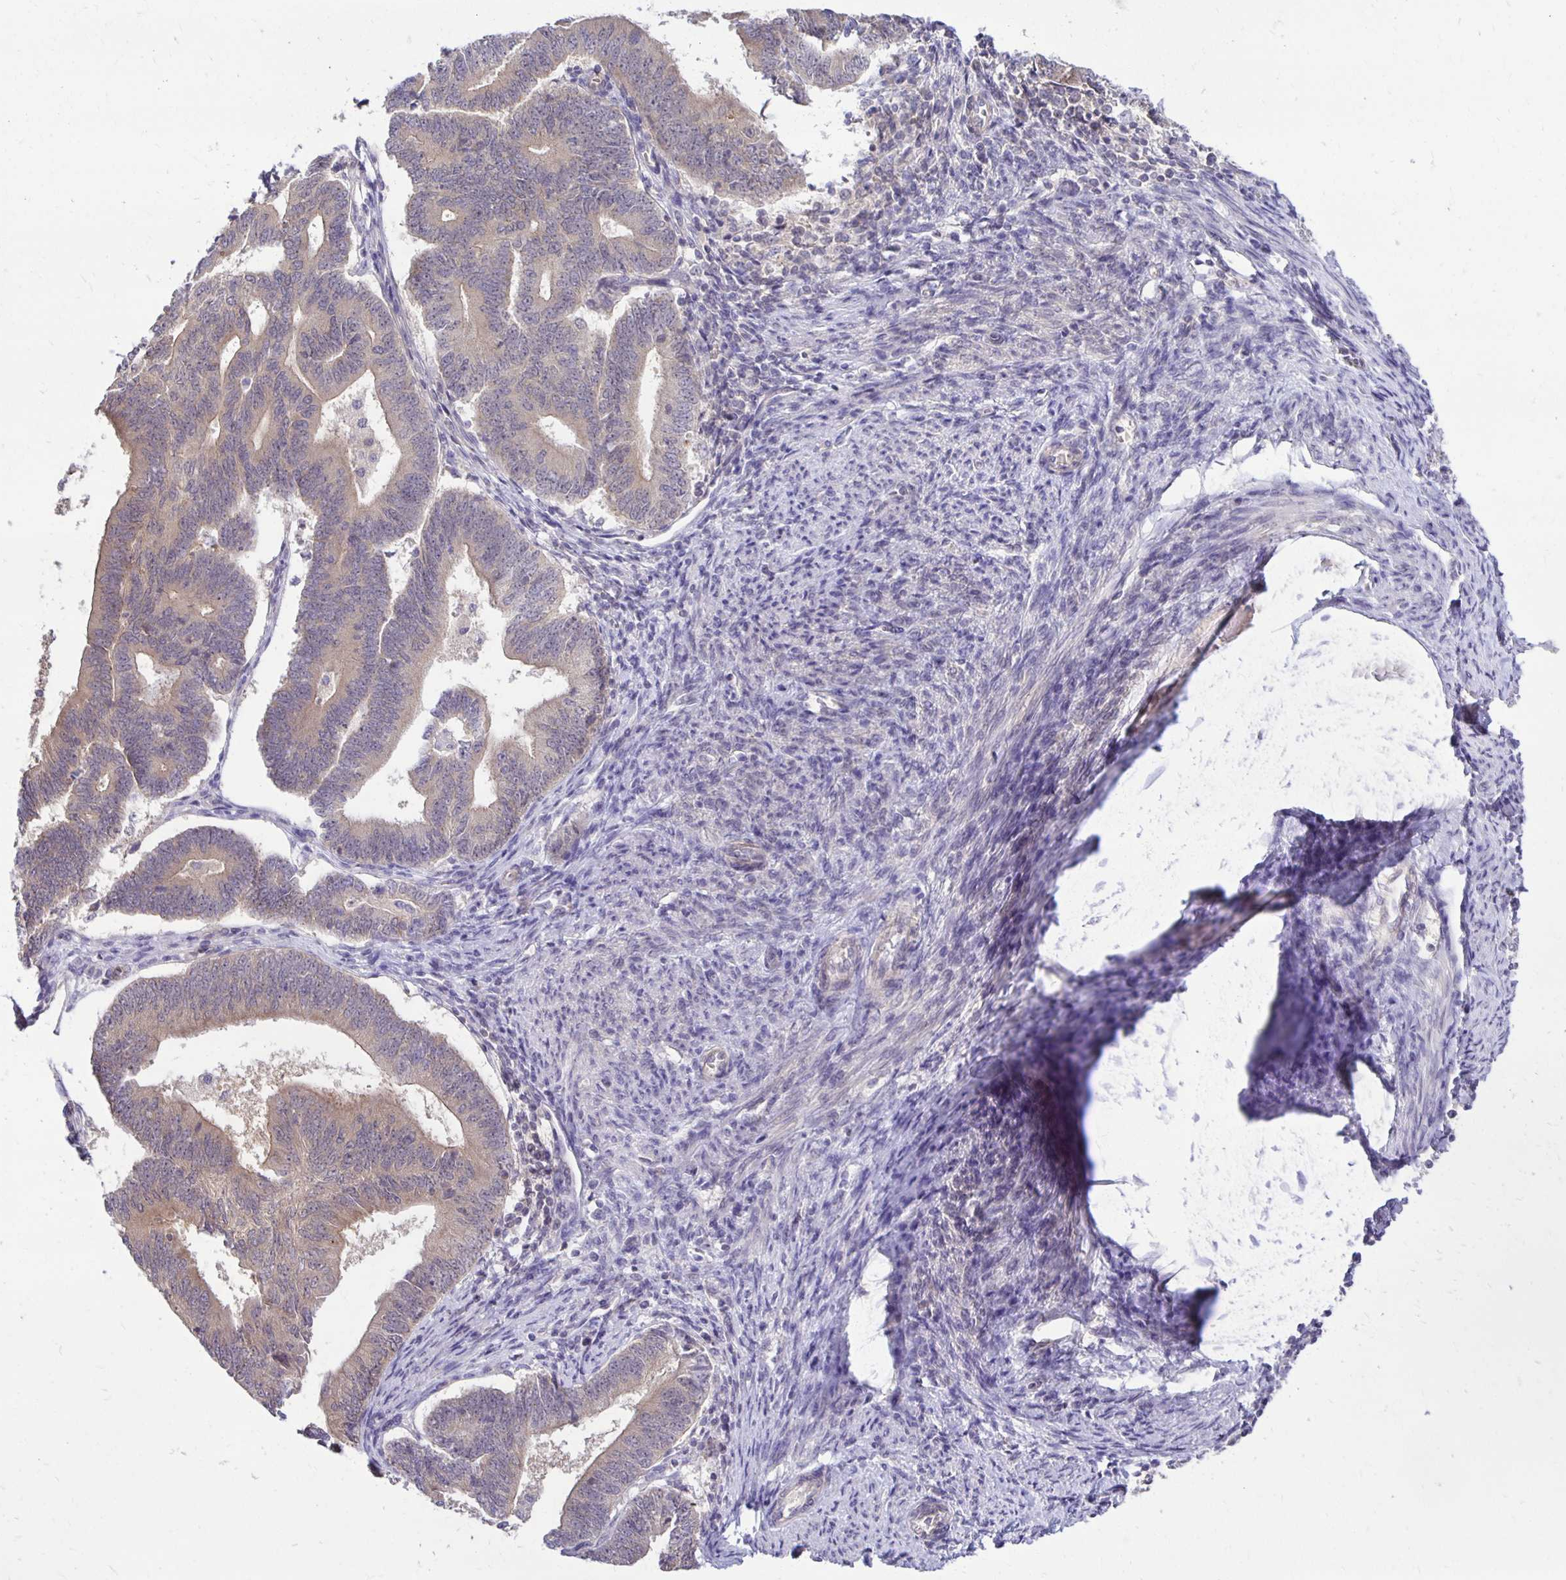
{"staining": {"intensity": "weak", "quantity": "25%-75%", "location": "cytoplasmic/membranous"}, "tissue": "endometrial cancer", "cell_type": "Tumor cells", "image_type": "cancer", "snomed": [{"axis": "morphology", "description": "Adenocarcinoma, NOS"}, {"axis": "topography", "description": "Endometrium"}], "caption": "Weak cytoplasmic/membranous protein expression is seen in about 25%-75% of tumor cells in adenocarcinoma (endometrial). Using DAB (brown) and hematoxylin (blue) stains, captured at high magnification using brightfield microscopy.", "gene": "MIEN1", "patient": {"sex": "female", "age": 70}}